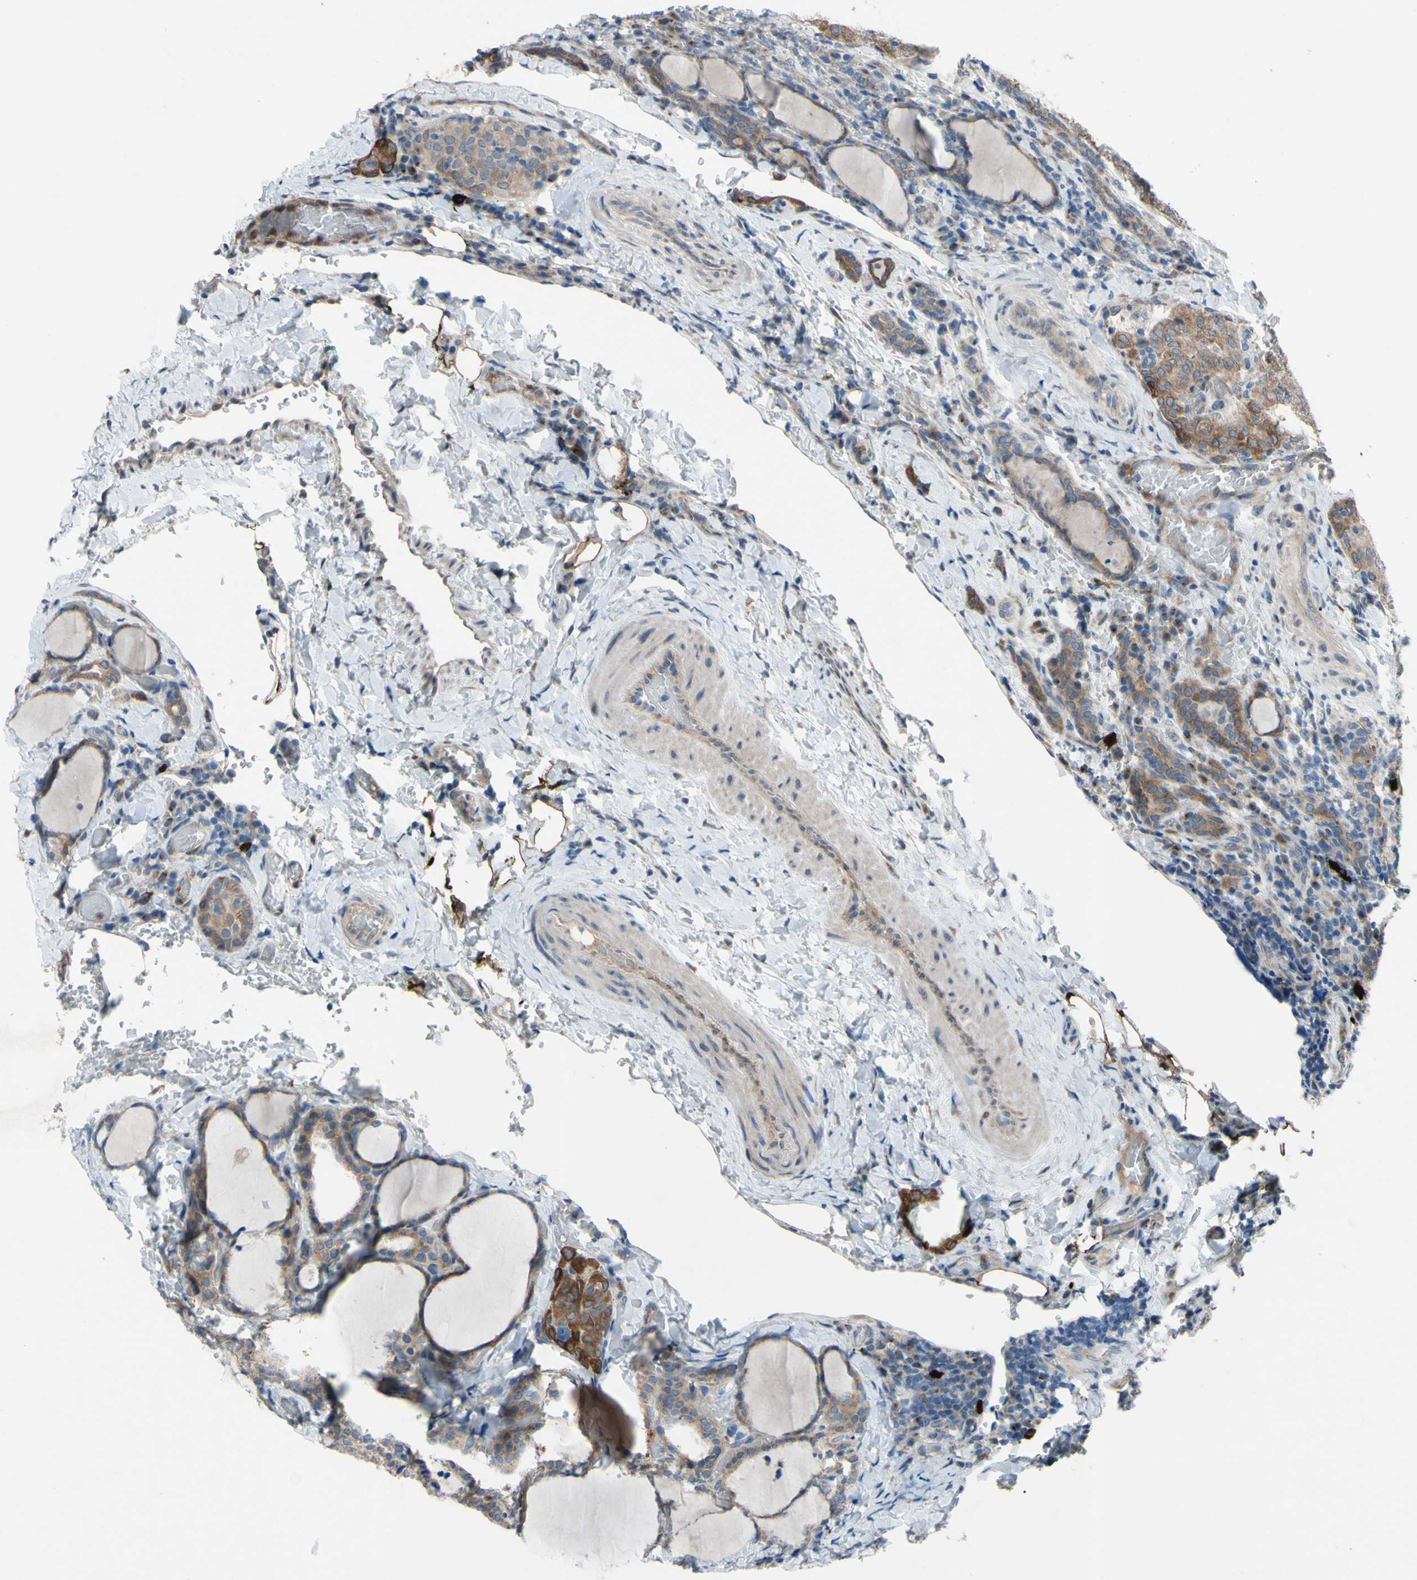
{"staining": {"intensity": "moderate", "quantity": ">75%", "location": "cytoplasmic/membranous"}, "tissue": "thyroid cancer", "cell_type": "Tumor cells", "image_type": "cancer", "snomed": [{"axis": "morphology", "description": "Normal tissue, NOS"}, {"axis": "morphology", "description": "Papillary adenocarcinoma, NOS"}, {"axis": "topography", "description": "Thyroid gland"}], "caption": "This micrograph shows immunohistochemistry (IHC) staining of thyroid papillary adenocarcinoma, with medium moderate cytoplasmic/membranous staining in about >75% of tumor cells.", "gene": "GRAMD2B", "patient": {"sex": "female", "age": 30}}